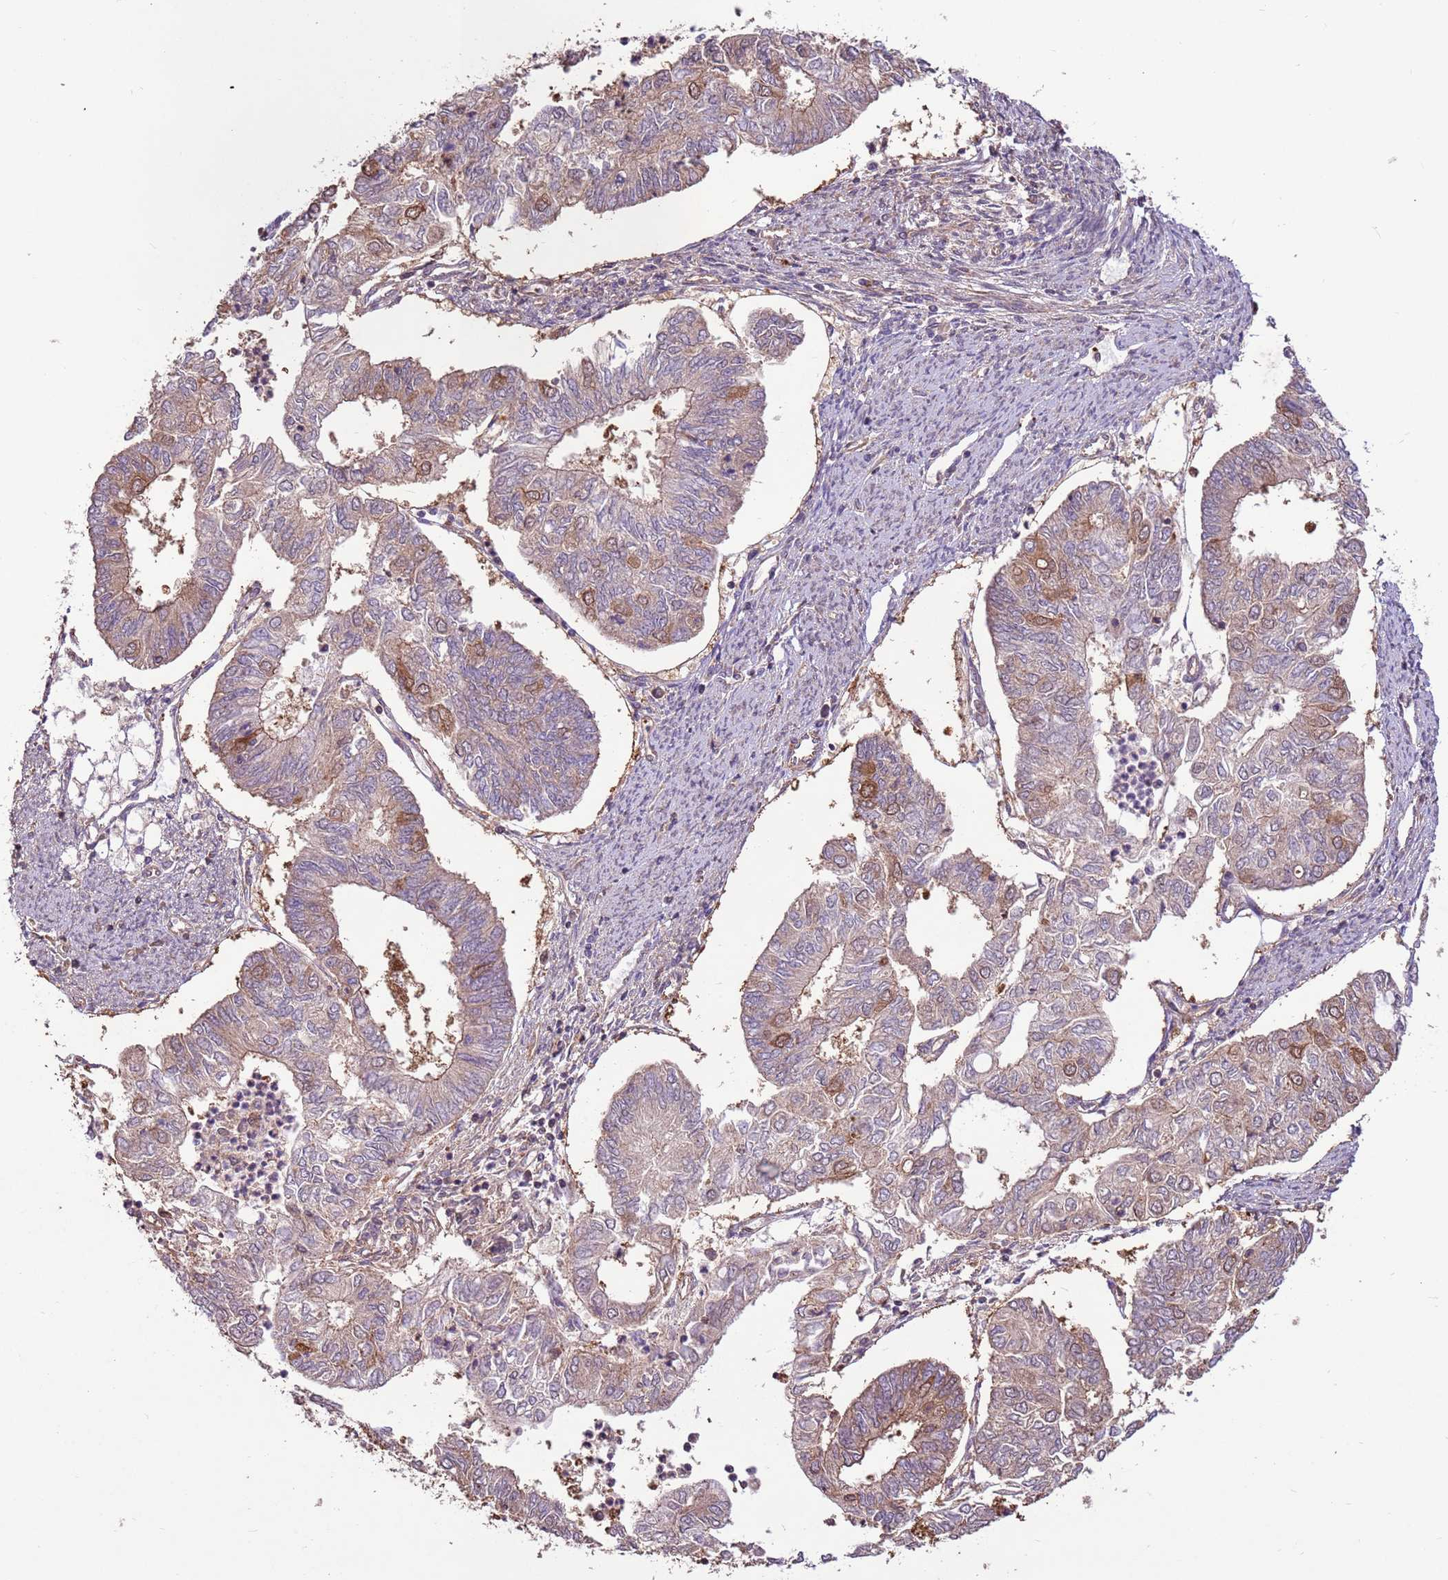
{"staining": {"intensity": "moderate", "quantity": "25%-75%", "location": "cytoplasmic/membranous,nuclear"}, "tissue": "endometrial cancer", "cell_type": "Tumor cells", "image_type": "cancer", "snomed": [{"axis": "morphology", "description": "Adenocarcinoma, NOS"}, {"axis": "topography", "description": "Endometrium"}], "caption": "High-magnification brightfield microscopy of adenocarcinoma (endometrial) stained with DAB (brown) and counterstained with hematoxylin (blue). tumor cells exhibit moderate cytoplasmic/membranous and nuclear positivity is present in approximately25%-75% of cells.", "gene": "CCDC112", "patient": {"sex": "female", "age": 68}}